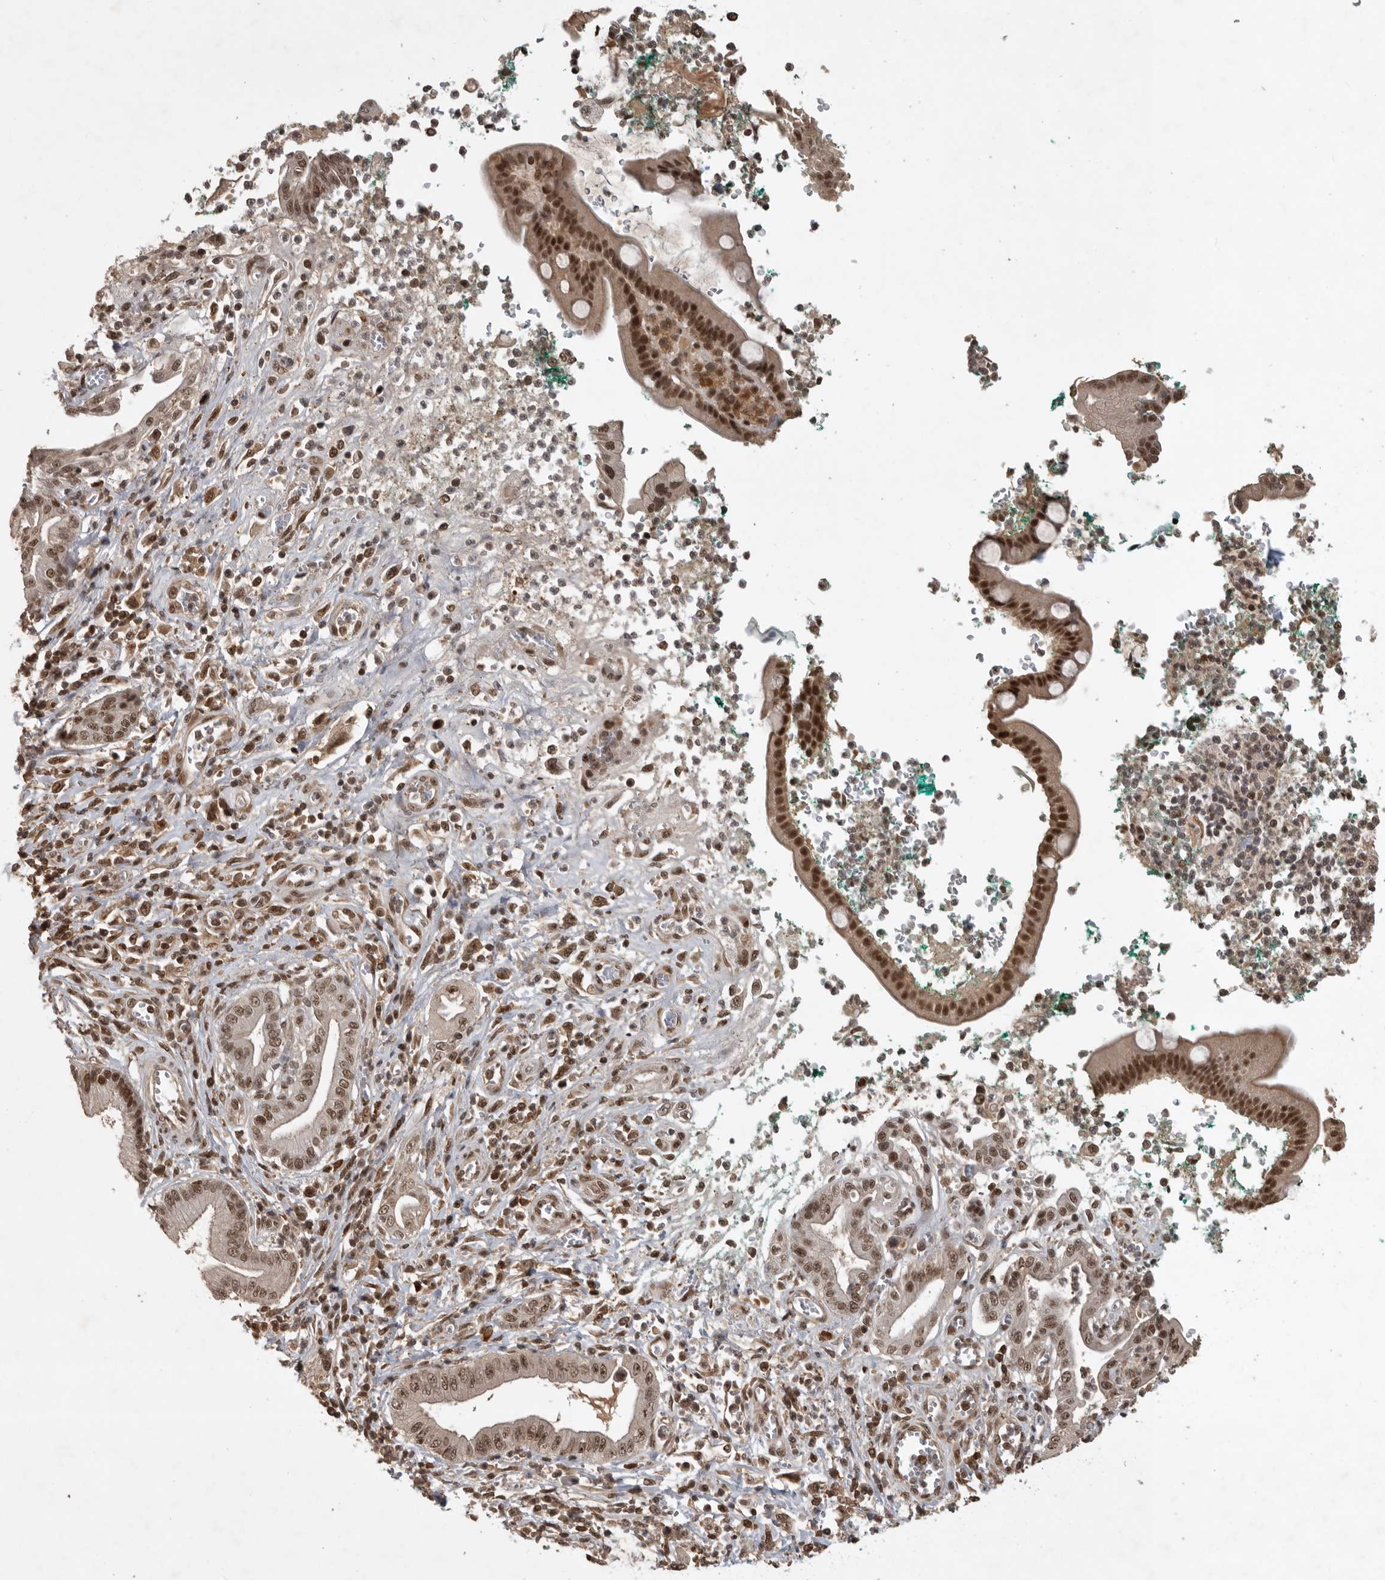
{"staining": {"intensity": "moderate", "quantity": ">75%", "location": "nuclear"}, "tissue": "pancreatic cancer", "cell_type": "Tumor cells", "image_type": "cancer", "snomed": [{"axis": "morphology", "description": "Adenocarcinoma, NOS"}, {"axis": "topography", "description": "Pancreas"}], "caption": "Human adenocarcinoma (pancreatic) stained with a protein marker reveals moderate staining in tumor cells.", "gene": "CBLL1", "patient": {"sex": "male", "age": 78}}